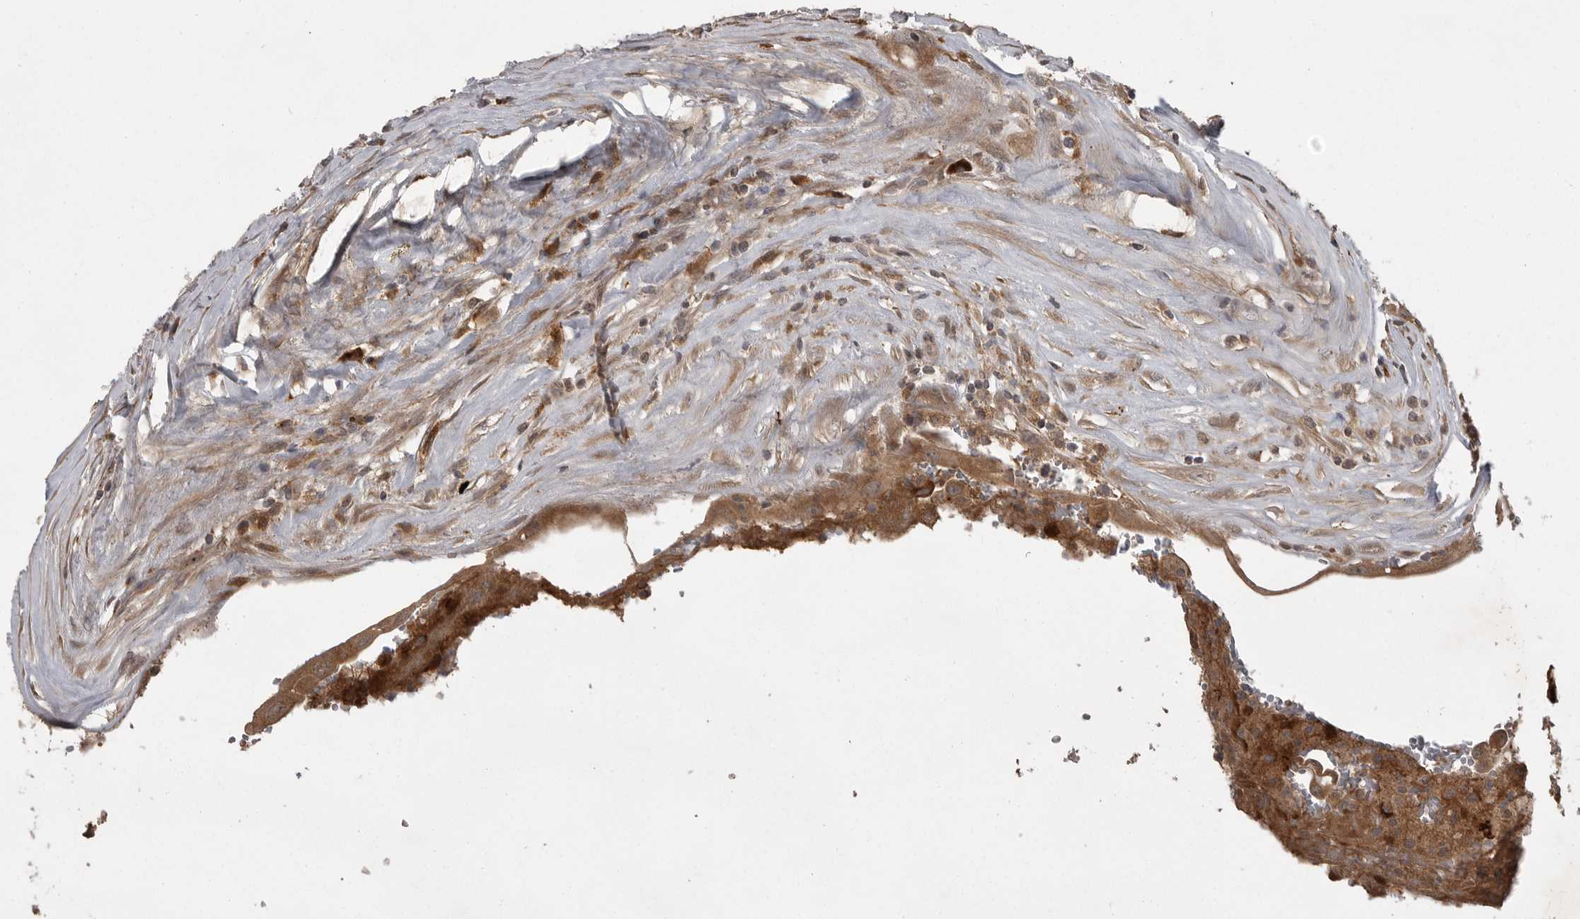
{"staining": {"intensity": "moderate", "quantity": ">75%", "location": "cytoplasmic/membranous"}, "tissue": "thyroid cancer", "cell_type": "Tumor cells", "image_type": "cancer", "snomed": [{"axis": "morphology", "description": "Papillary adenocarcinoma, NOS"}, {"axis": "topography", "description": "Thyroid gland"}], "caption": "There is medium levels of moderate cytoplasmic/membranous staining in tumor cells of thyroid papillary adenocarcinoma, as demonstrated by immunohistochemical staining (brown color).", "gene": "GPR31", "patient": {"sex": "male", "age": 77}}